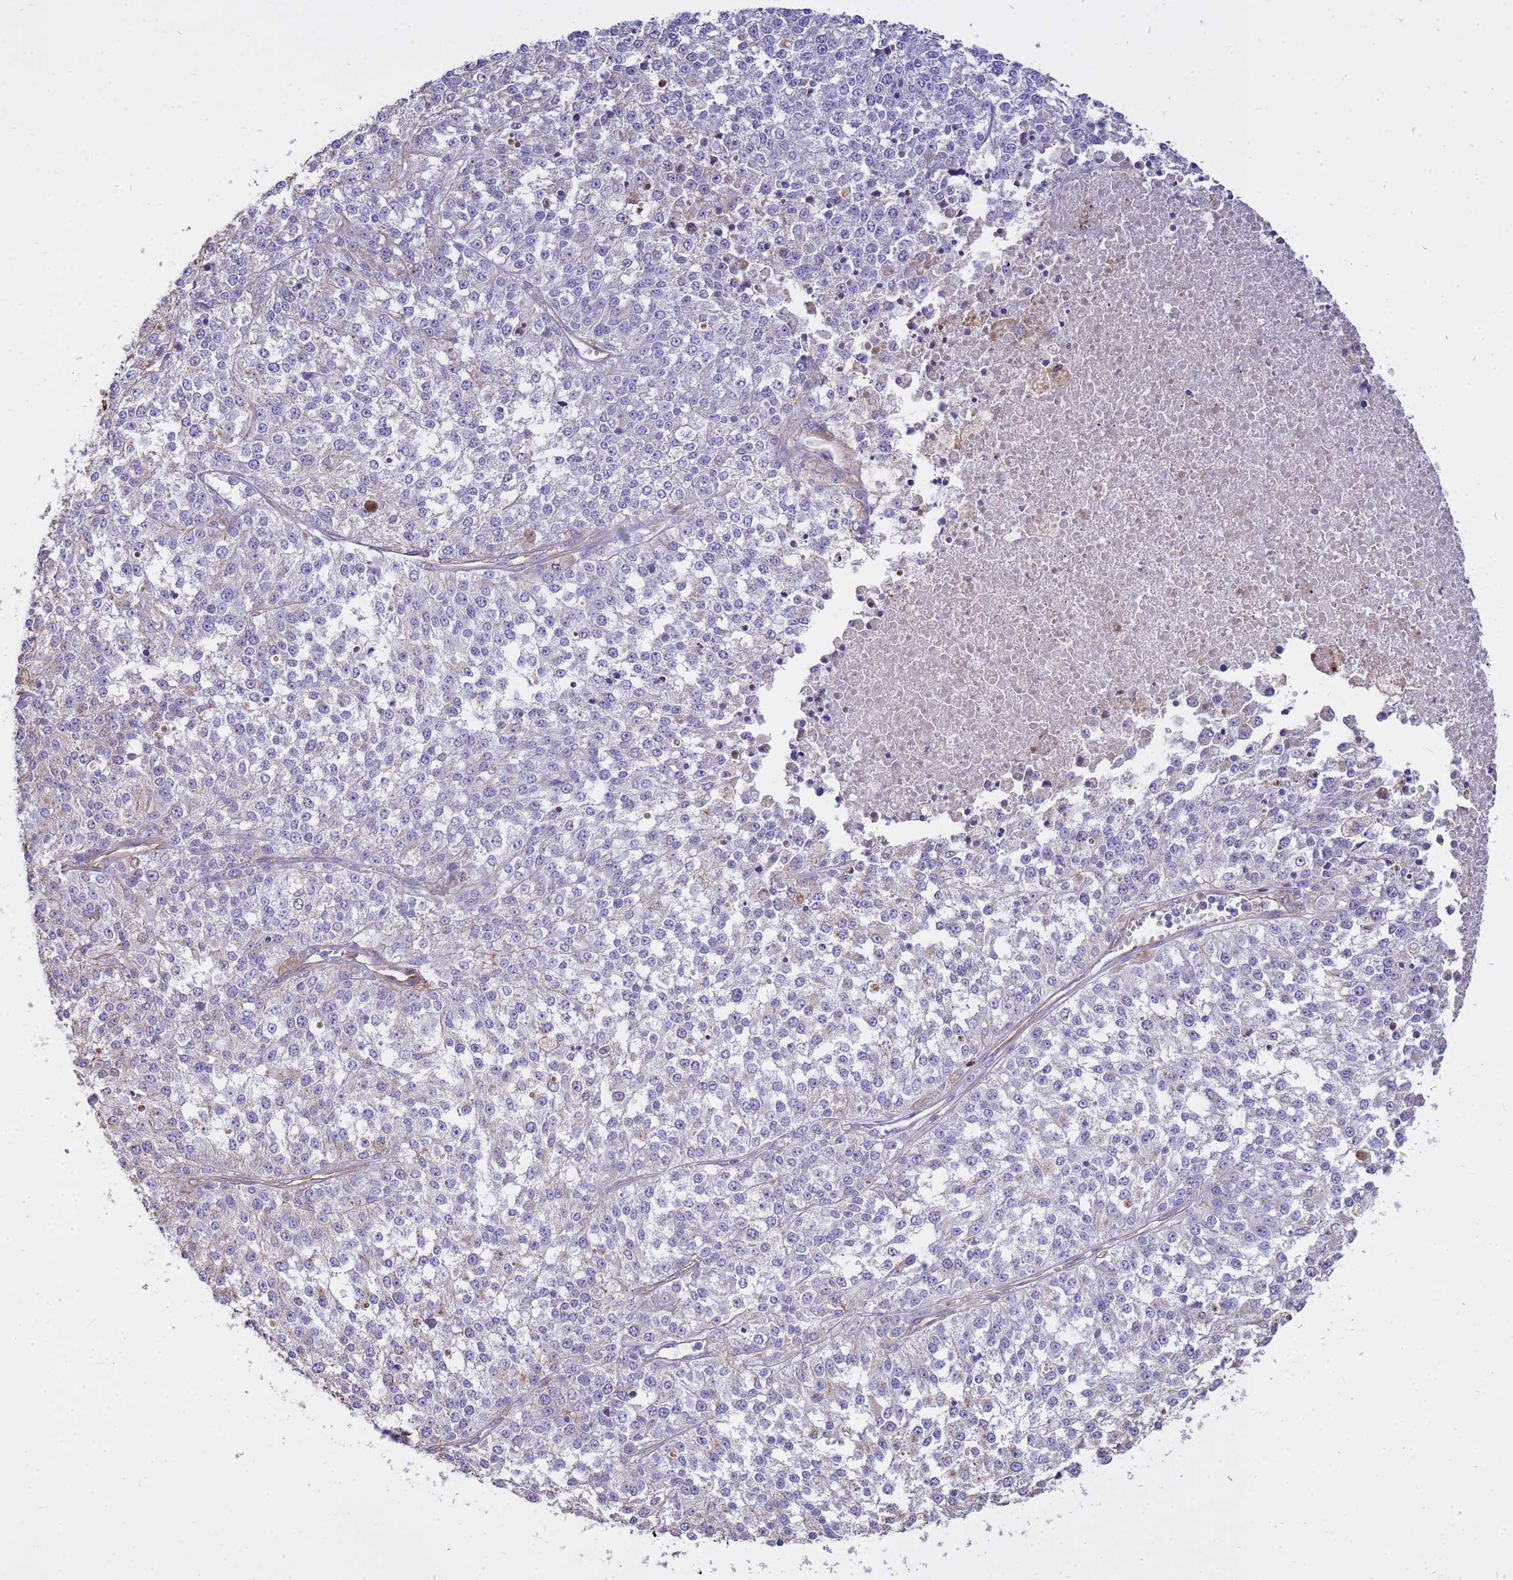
{"staining": {"intensity": "negative", "quantity": "none", "location": "none"}, "tissue": "melanoma", "cell_type": "Tumor cells", "image_type": "cancer", "snomed": [{"axis": "morphology", "description": "Malignant melanoma, NOS"}, {"axis": "topography", "description": "Skin"}], "caption": "Malignant melanoma was stained to show a protein in brown. There is no significant expression in tumor cells.", "gene": "TCEAL3", "patient": {"sex": "female", "age": 64}}